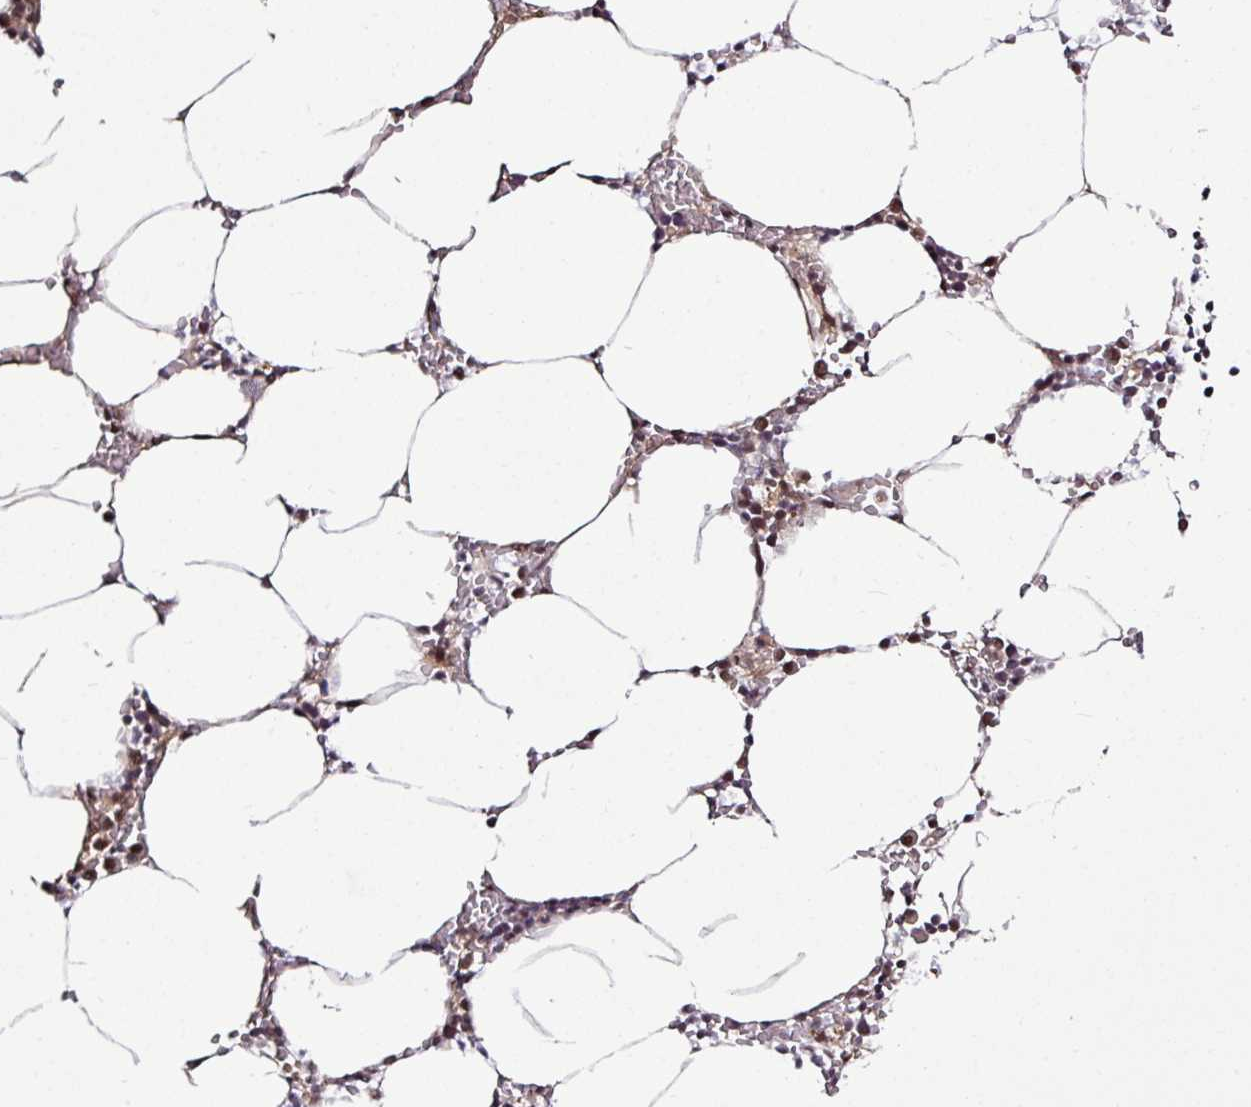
{"staining": {"intensity": "moderate", "quantity": "25%-75%", "location": "cytoplasmic/membranous,nuclear"}, "tissue": "bone marrow", "cell_type": "Hematopoietic cells", "image_type": "normal", "snomed": [{"axis": "morphology", "description": "Normal tissue, NOS"}, {"axis": "topography", "description": "Bone marrow"}], "caption": "Unremarkable bone marrow was stained to show a protein in brown. There is medium levels of moderate cytoplasmic/membranous,nuclear staining in about 25%-75% of hematopoietic cells.", "gene": "ITPKC", "patient": {"sex": "male", "age": 70}}